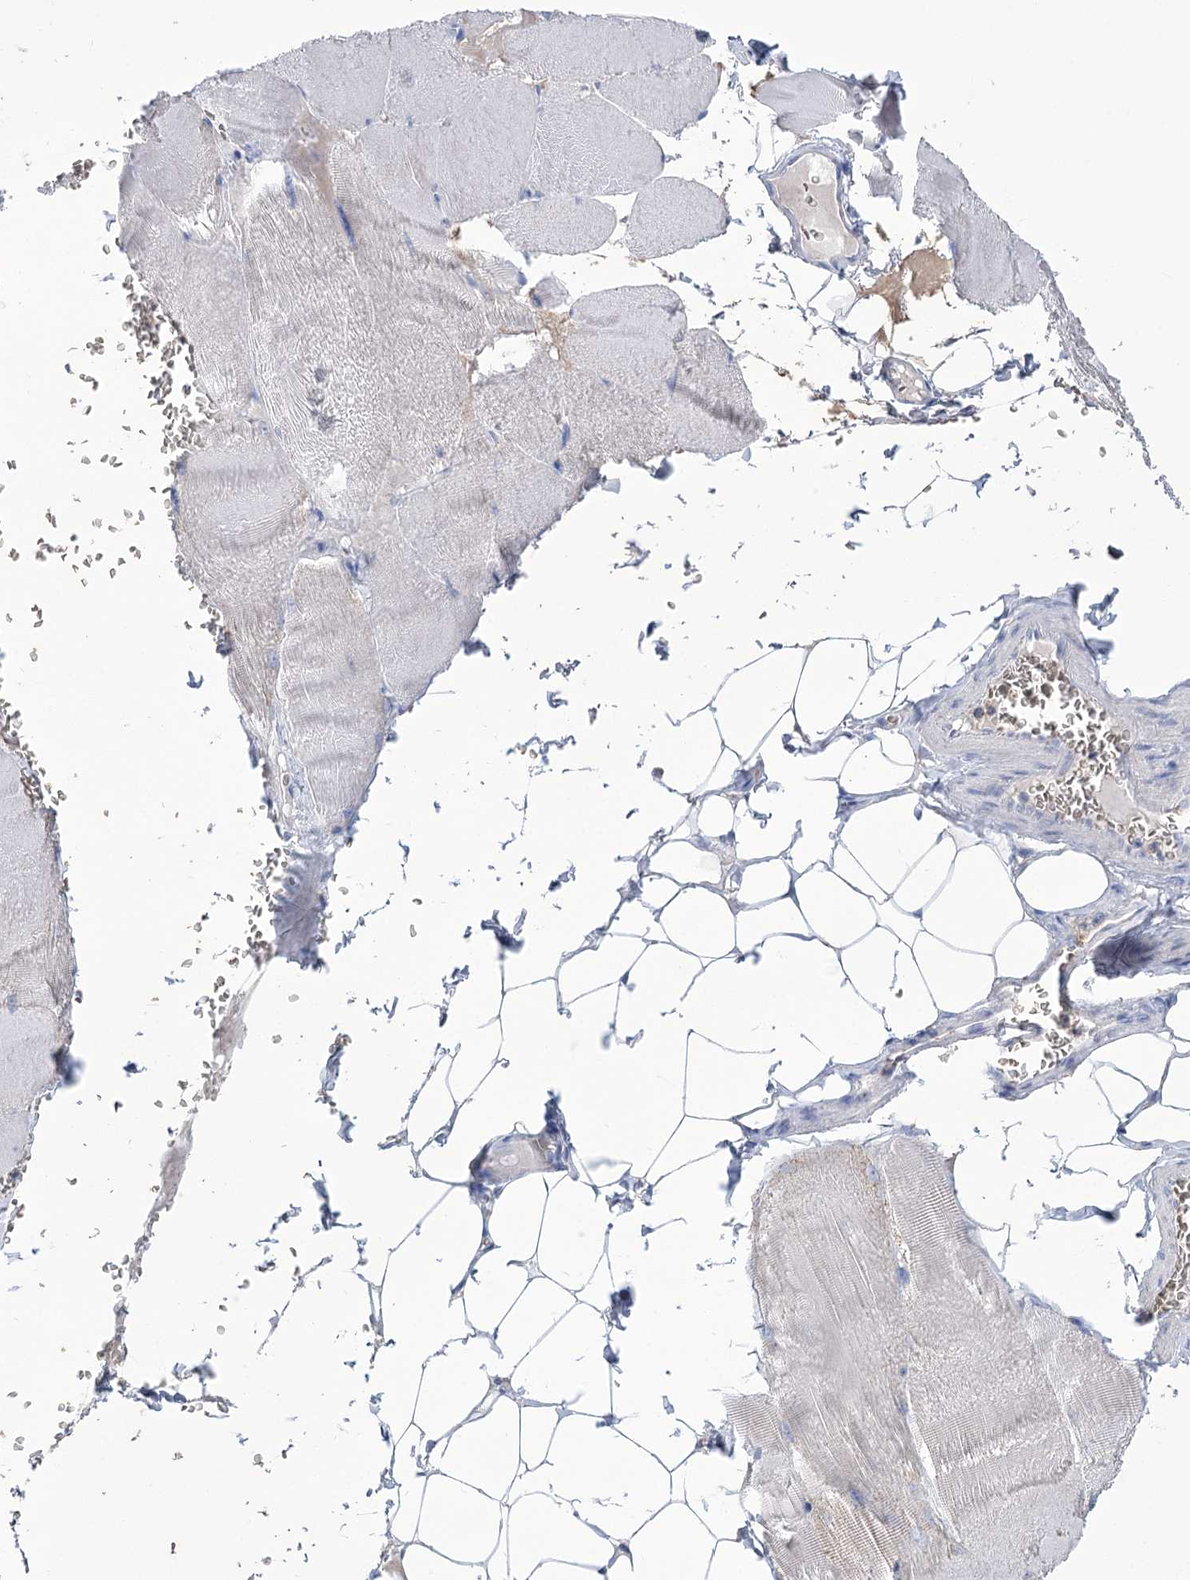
{"staining": {"intensity": "negative", "quantity": "none", "location": "none"}, "tissue": "skeletal muscle", "cell_type": "Myocytes", "image_type": "normal", "snomed": [{"axis": "morphology", "description": "Normal tissue, NOS"}, {"axis": "morphology", "description": "Basal cell carcinoma"}, {"axis": "topography", "description": "Skeletal muscle"}], "caption": "Human skeletal muscle stained for a protein using immunohistochemistry (IHC) shows no positivity in myocytes.", "gene": "PRSS53", "patient": {"sex": "female", "age": 64}}